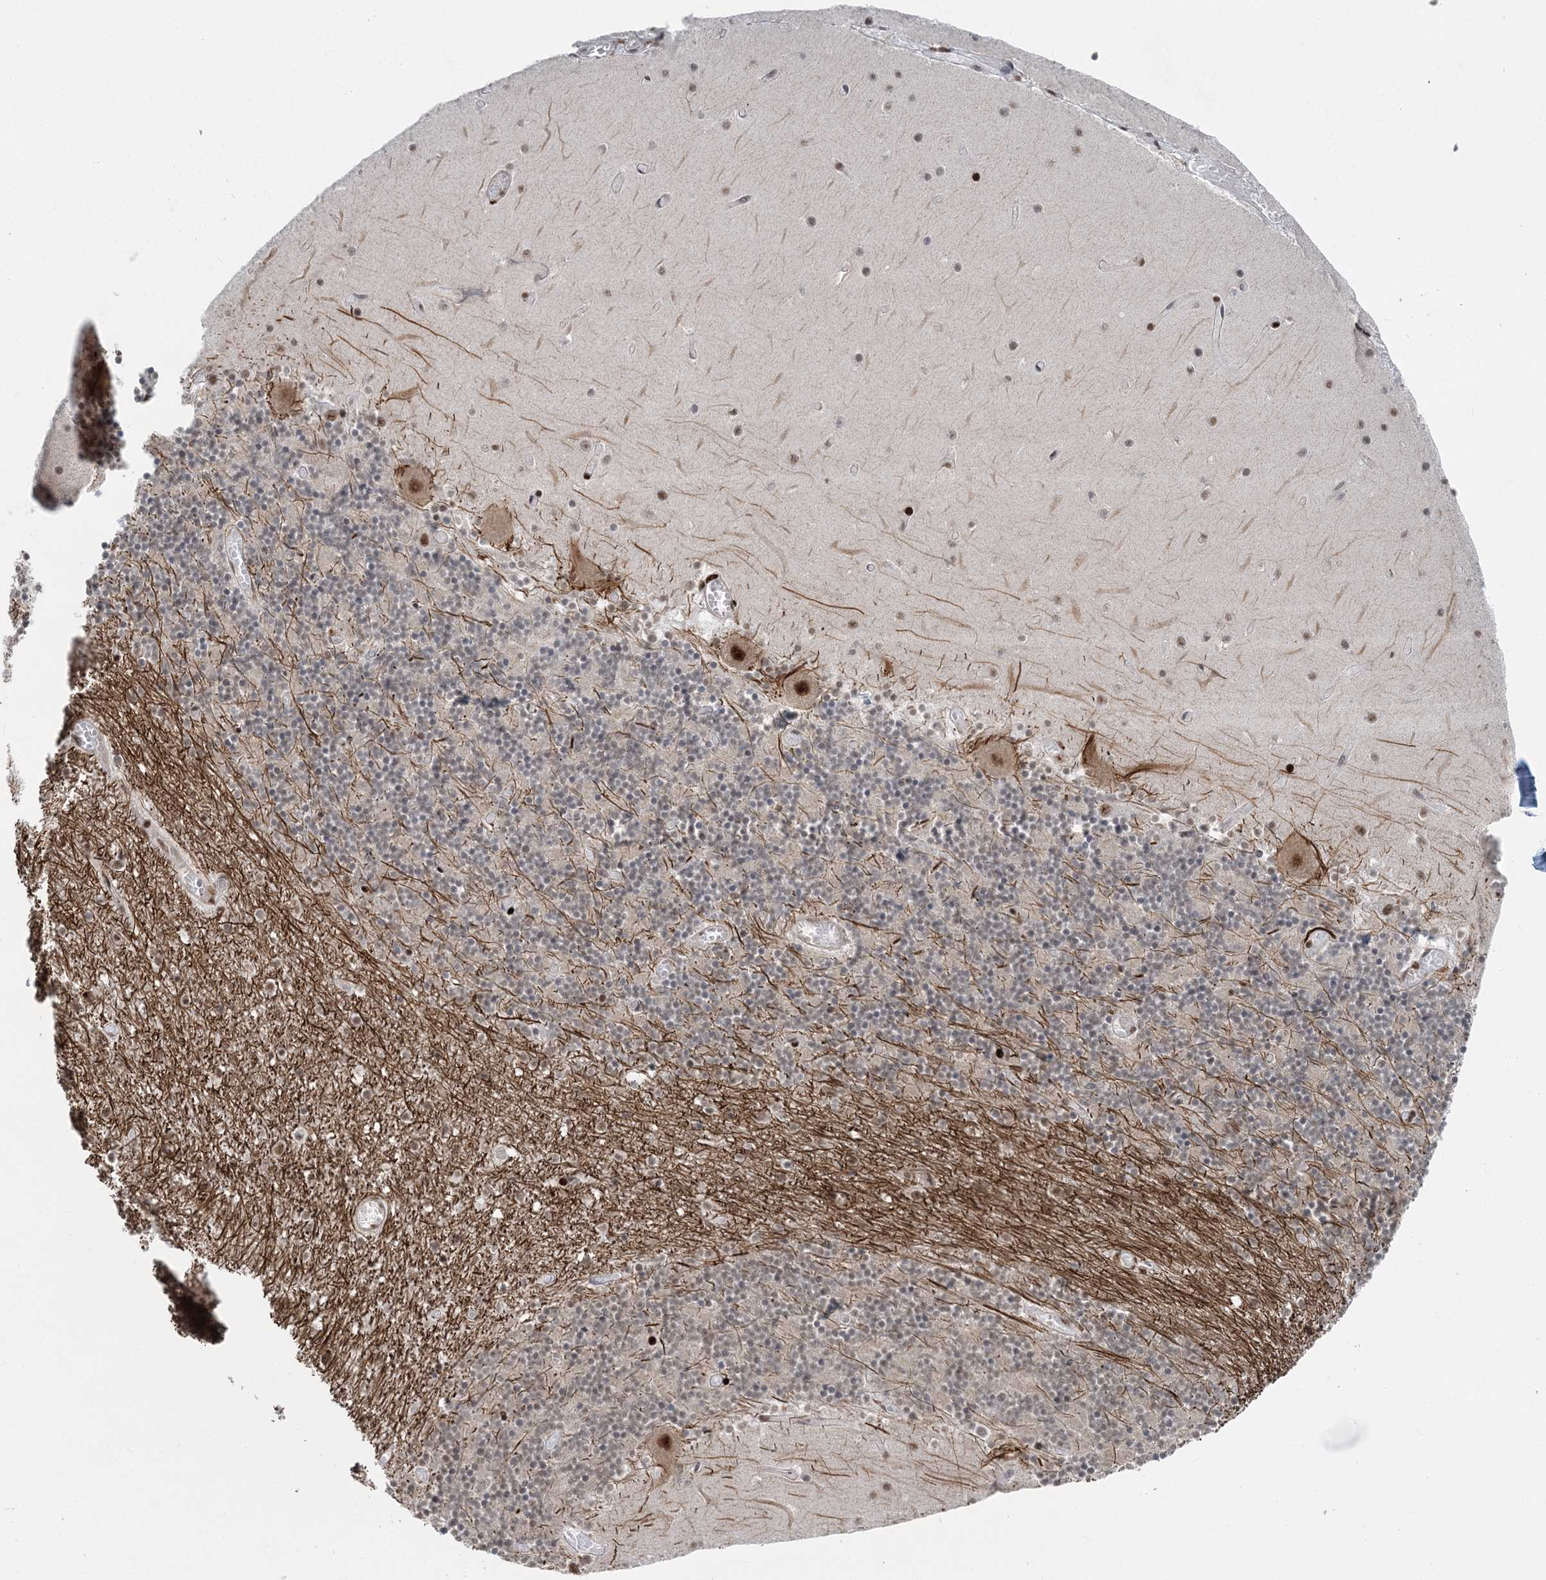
{"staining": {"intensity": "moderate", "quantity": ">75%", "location": "cytoplasmic/membranous,nuclear"}, "tissue": "cerebellum", "cell_type": "Cells in granular layer", "image_type": "normal", "snomed": [{"axis": "morphology", "description": "Normal tissue, NOS"}, {"axis": "topography", "description": "Cerebellum"}], "caption": "Brown immunohistochemical staining in unremarkable human cerebellum exhibits moderate cytoplasmic/membranous,nuclear positivity in about >75% of cells in granular layer.", "gene": "CWC22", "patient": {"sex": "female", "age": 28}}